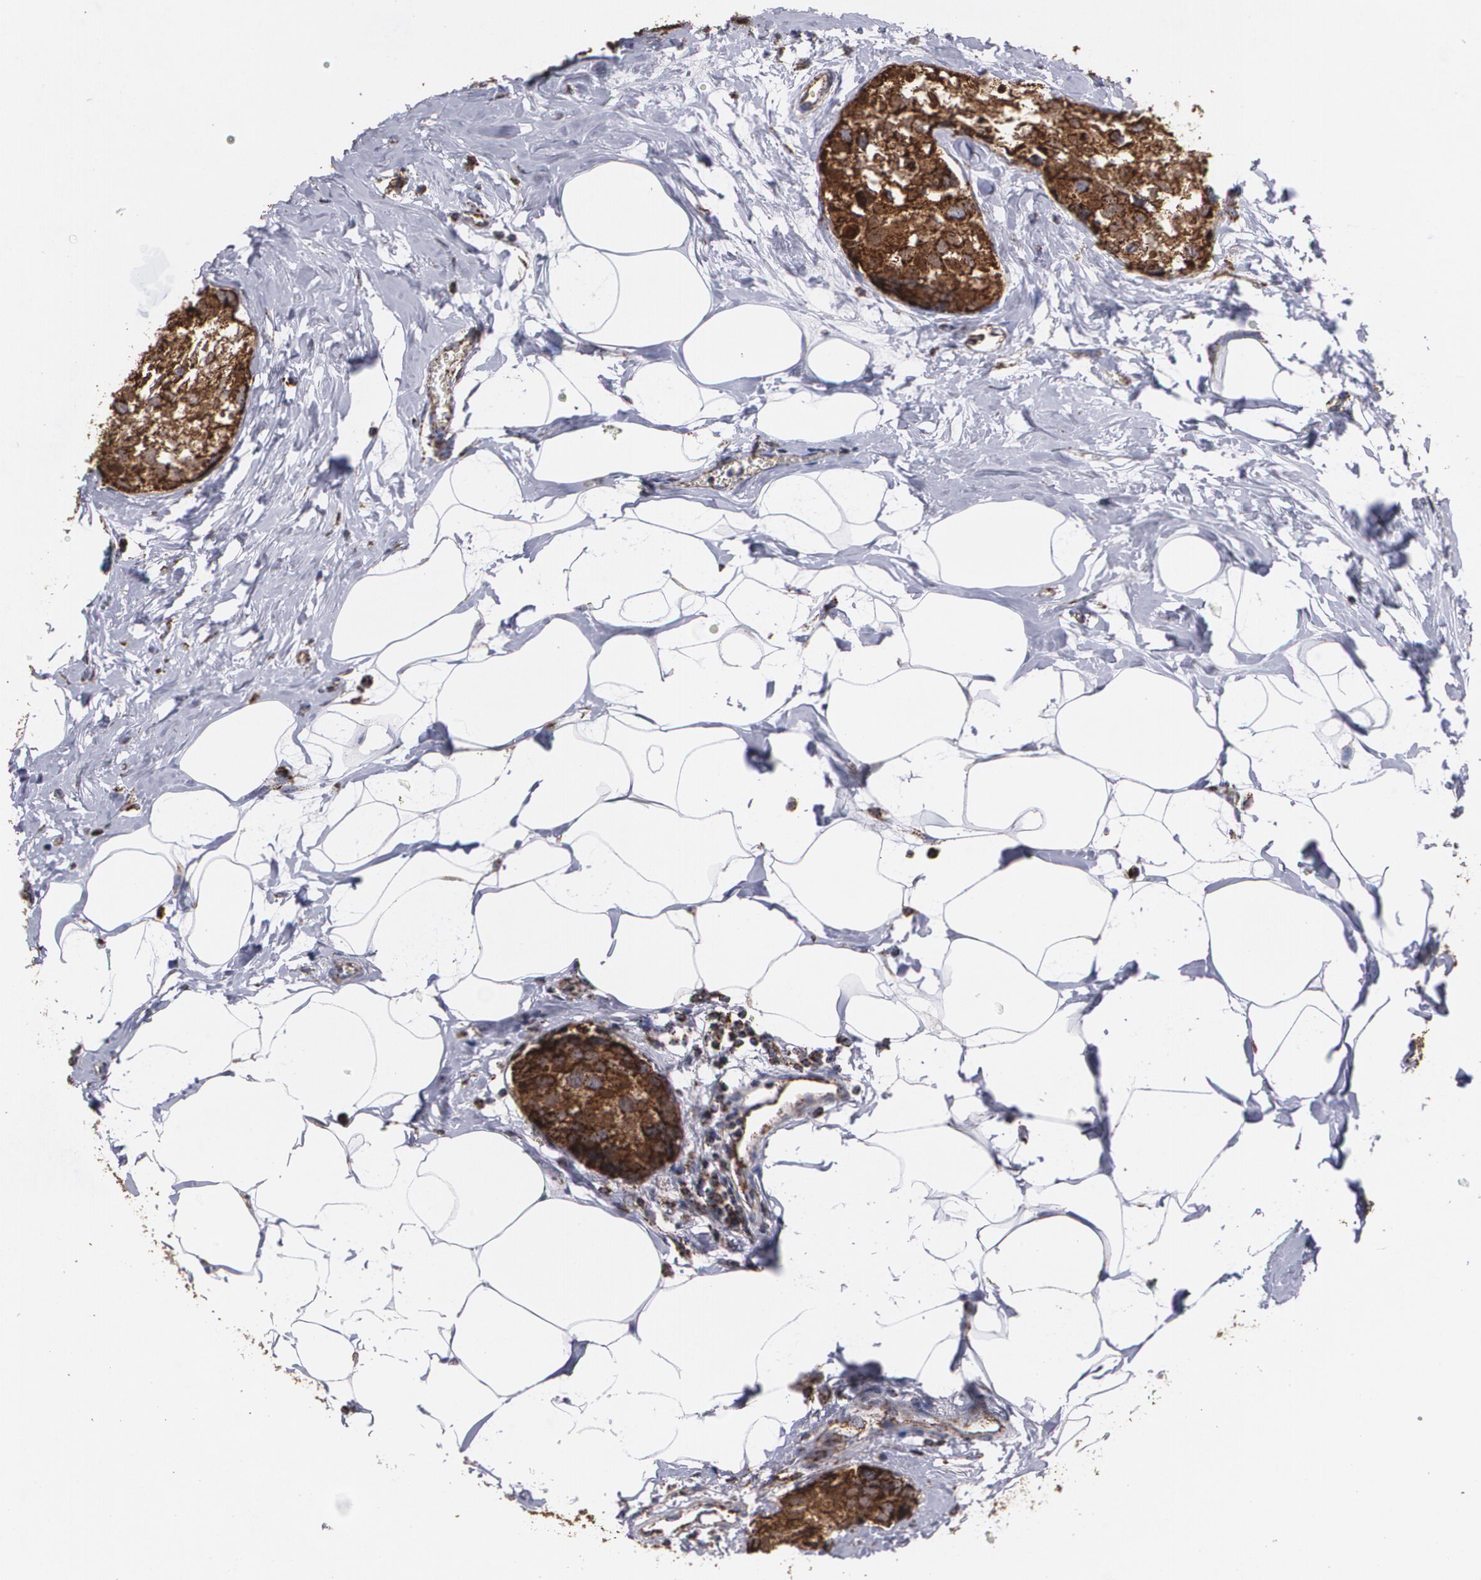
{"staining": {"intensity": "strong", "quantity": ">75%", "location": "cytoplasmic/membranous"}, "tissue": "breast cancer", "cell_type": "Tumor cells", "image_type": "cancer", "snomed": [{"axis": "morphology", "description": "Normal tissue, NOS"}, {"axis": "morphology", "description": "Duct carcinoma"}, {"axis": "topography", "description": "Breast"}], "caption": "A high-resolution micrograph shows immunohistochemistry (IHC) staining of infiltrating ductal carcinoma (breast), which demonstrates strong cytoplasmic/membranous positivity in approximately >75% of tumor cells.", "gene": "HSPD1", "patient": {"sex": "female", "age": 50}}